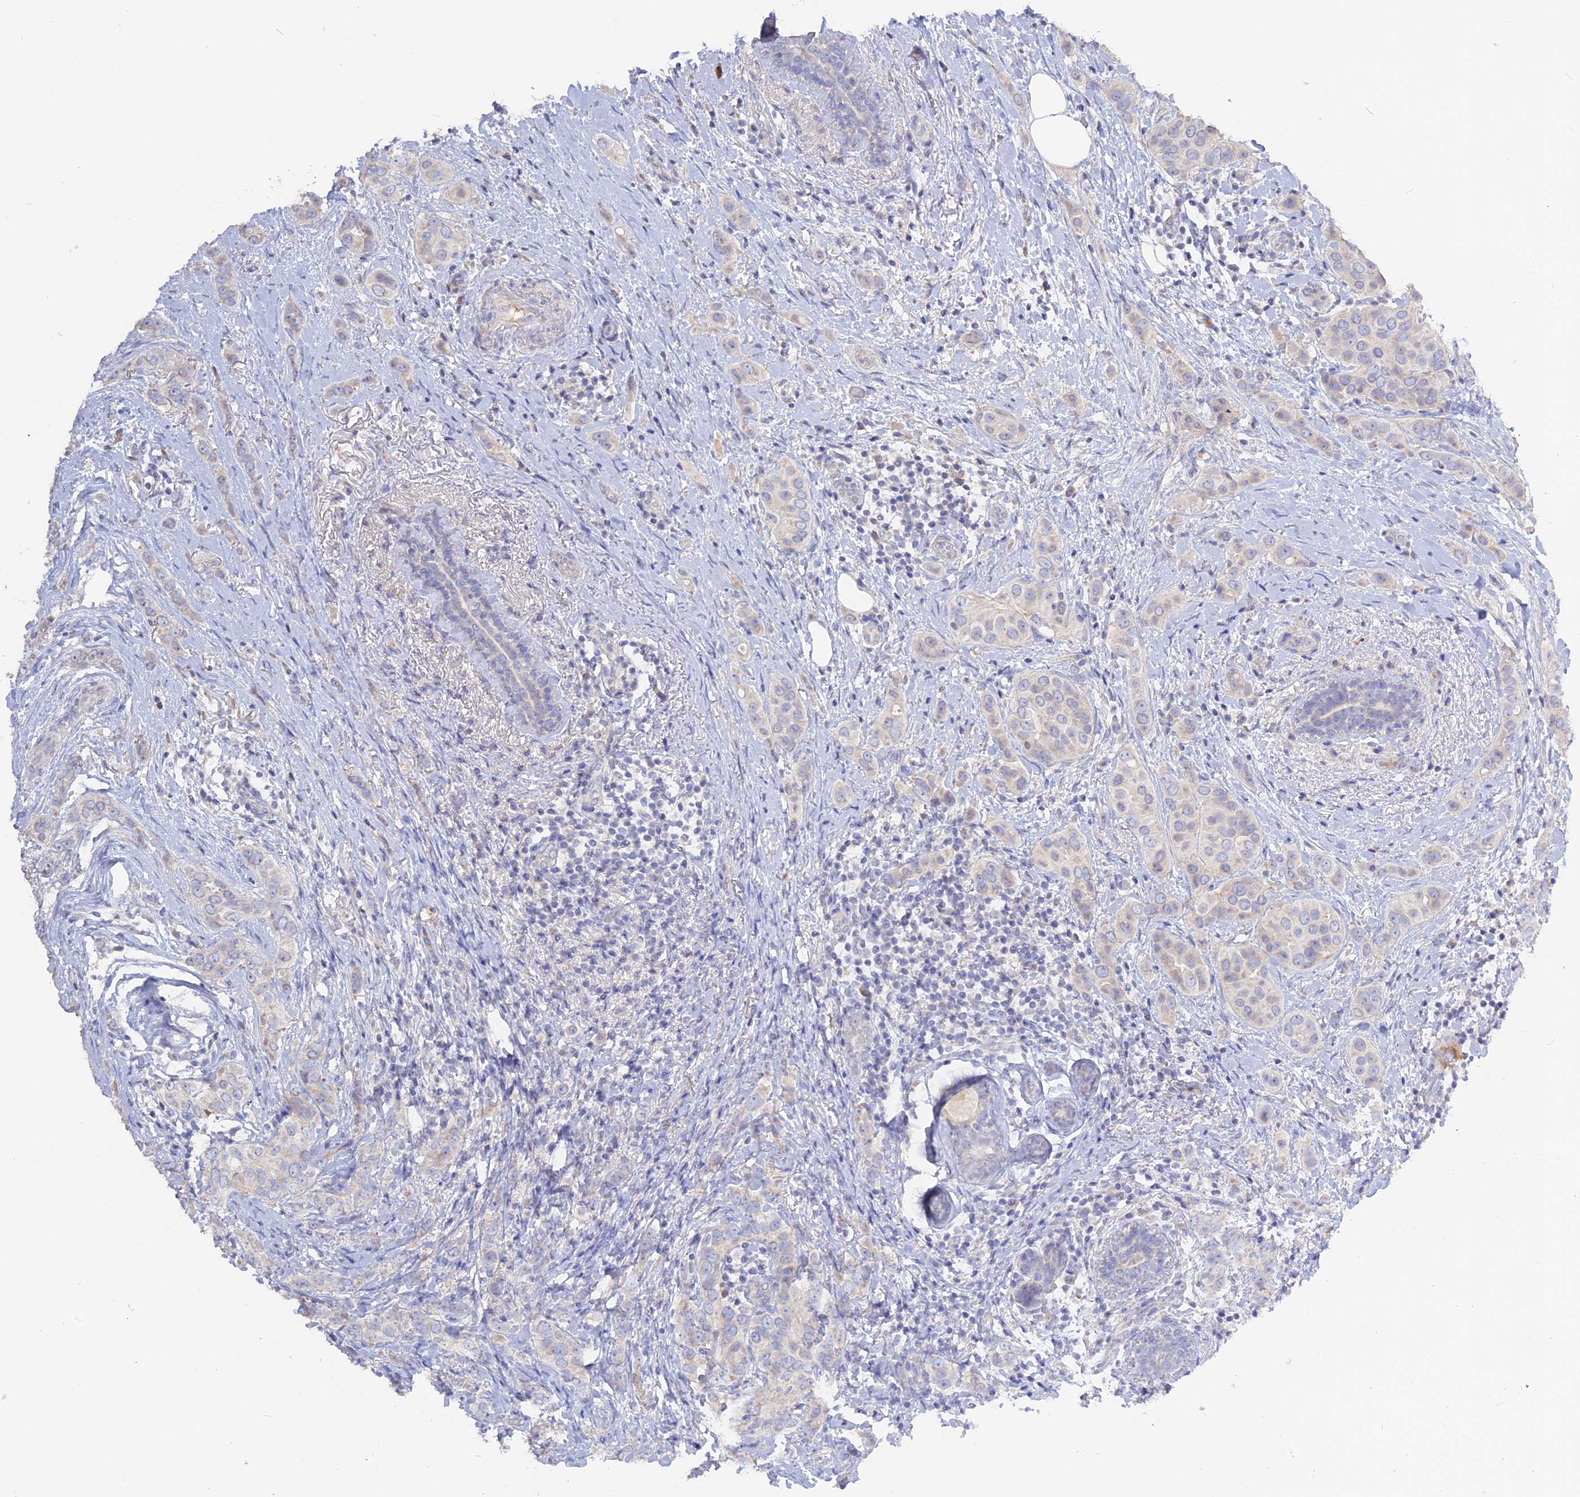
{"staining": {"intensity": "negative", "quantity": "none", "location": "none"}, "tissue": "breast cancer", "cell_type": "Tumor cells", "image_type": "cancer", "snomed": [{"axis": "morphology", "description": "Lobular carcinoma"}, {"axis": "topography", "description": "Breast"}], "caption": "Tumor cells are negative for brown protein staining in lobular carcinoma (breast).", "gene": "ADGRA1", "patient": {"sex": "female", "age": 51}}